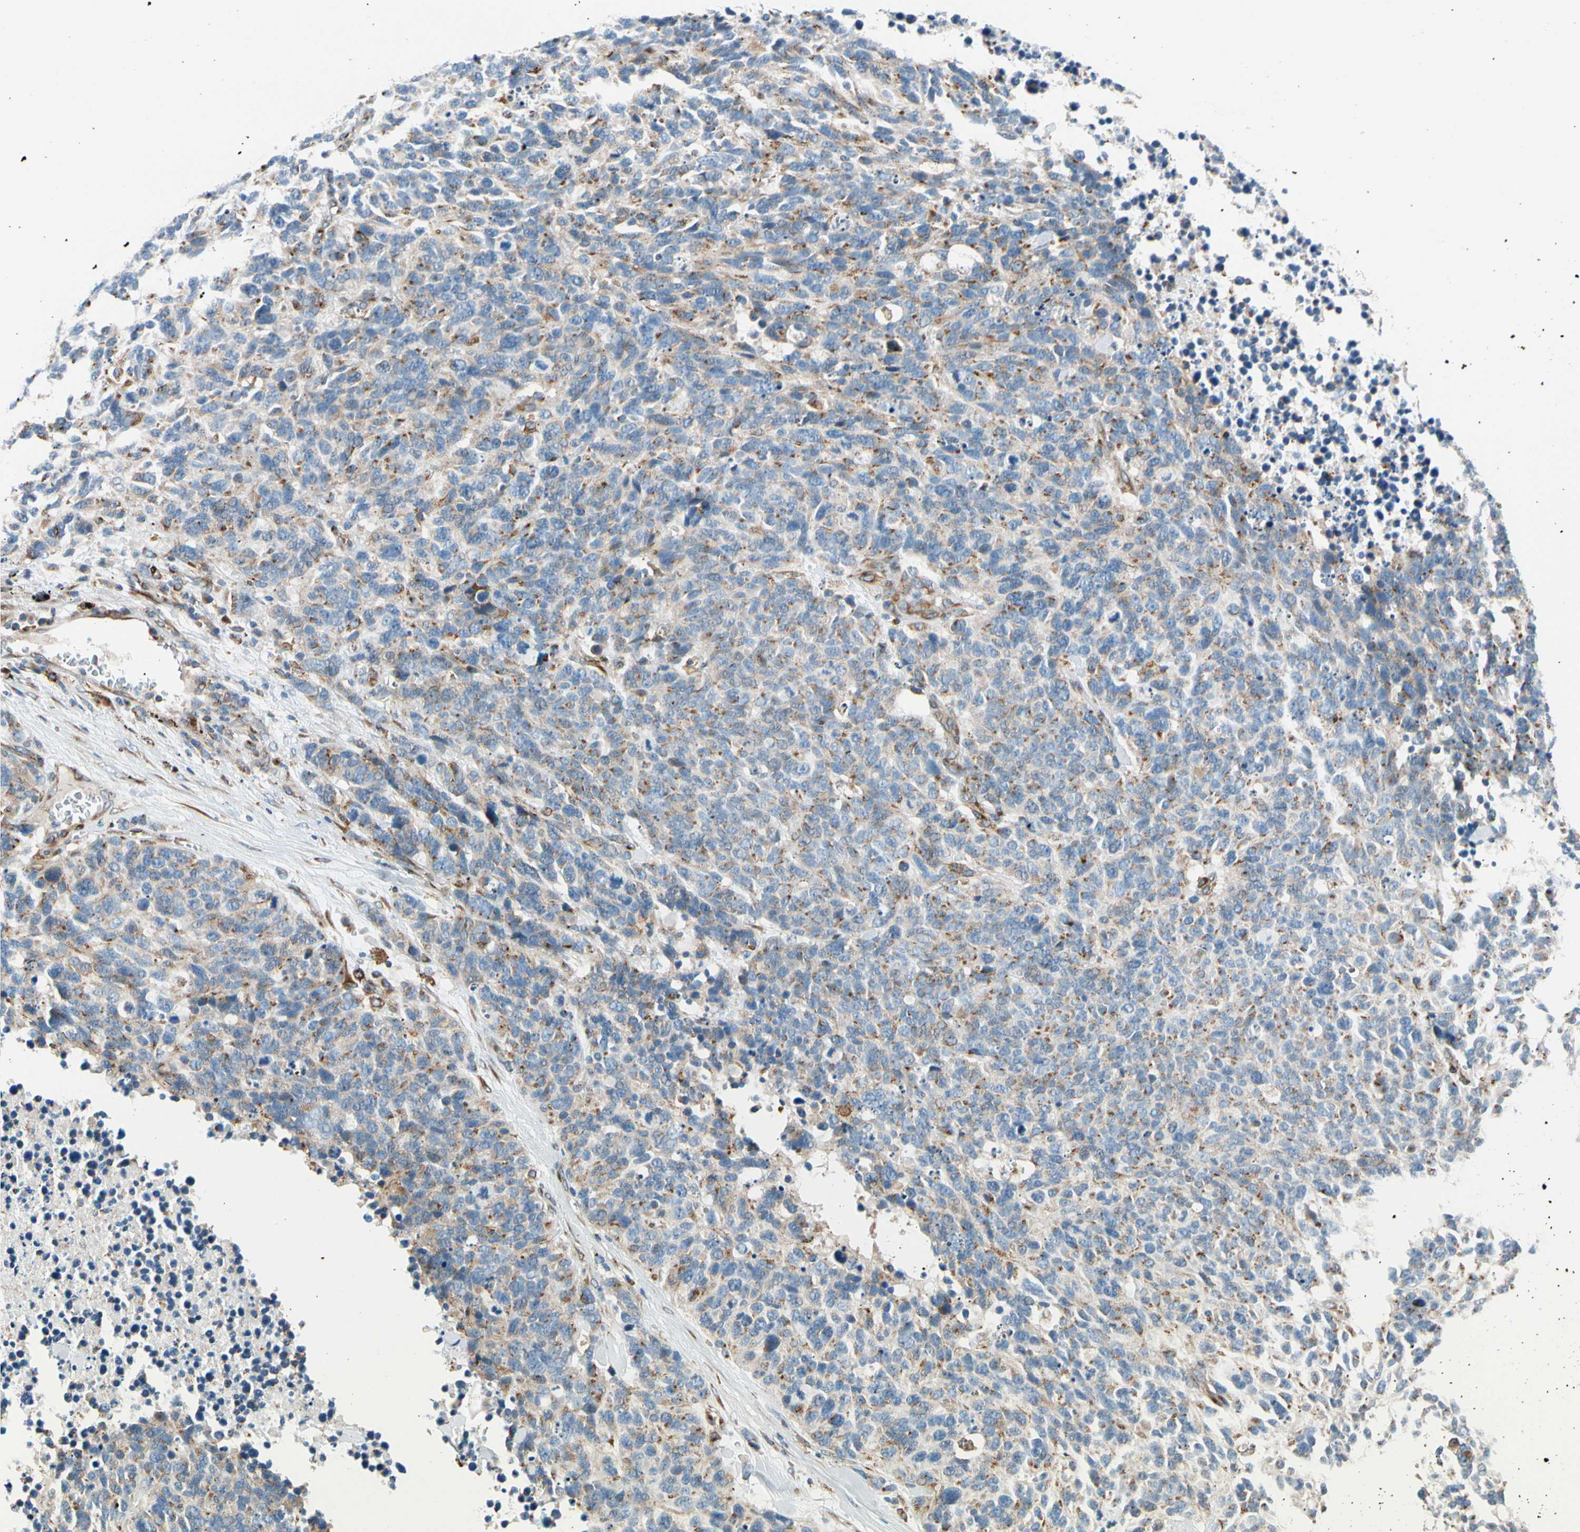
{"staining": {"intensity": "moderate", "quantity": "<25%", "location": "cytoplasmic/membranous"}, "tissue": "lung cancer", "cell_type": "Tumor cells", "image_type": "cancer", "snomed": [{"axis": "morphology", "description": "Neoplasm, malignant, NOS"}, {"axis": "topography", "description": "Lung"}], "caption": "Human neoplasm (malignant) (lung) stained with a protein marker demonstrates moderate staining in tumor cells.", "gene": "NUCB1", "patient": {"sex": "female", "age": 58}}